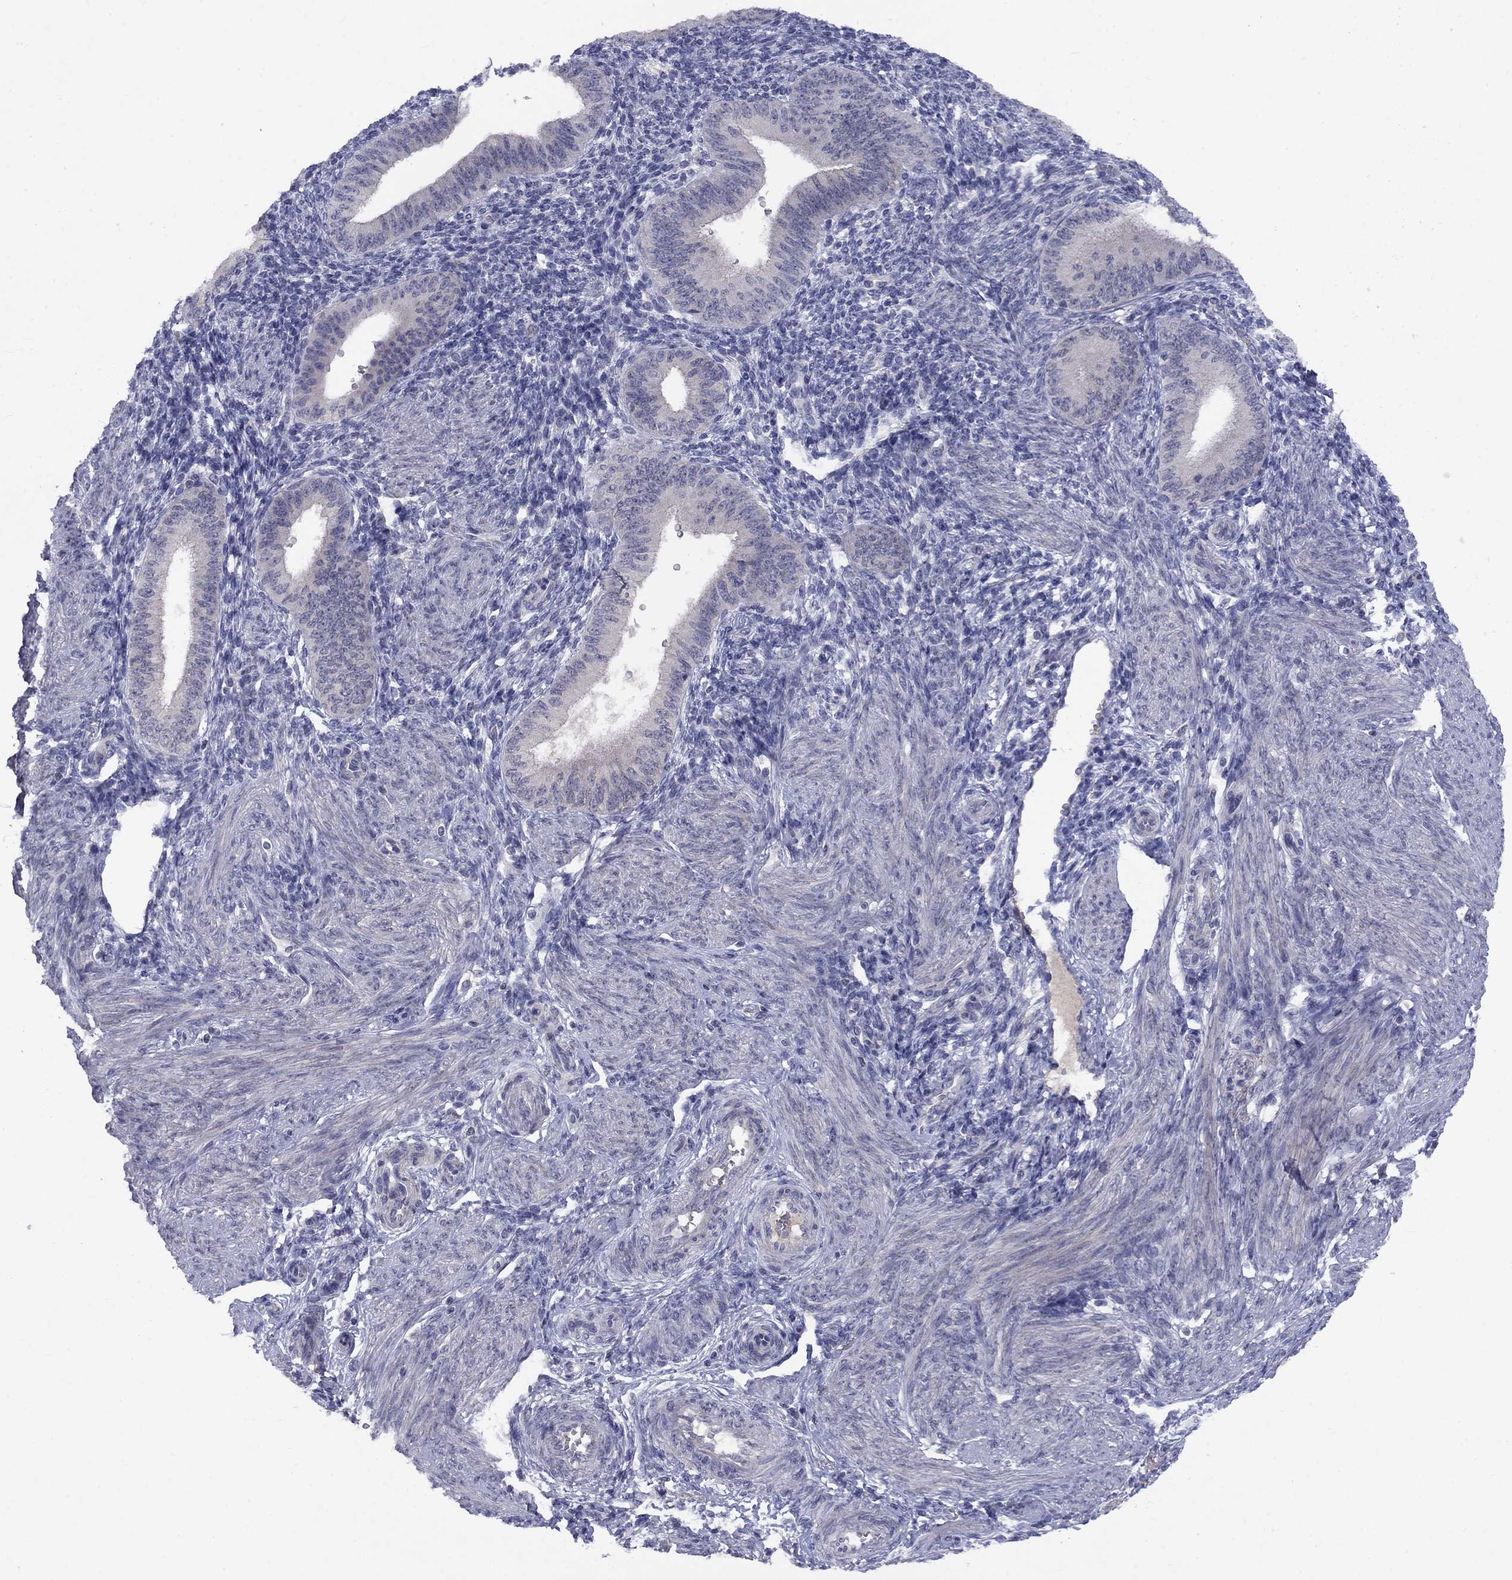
{"staining": {"intensity": "negative", "quantity": "none", "location": "none"}, "tissue": "endometrium", "cell_type": "Cells in endometrial stroma", "image_type": "normal", "snomed": [{"axis": "morphology", "description": "Normal tissue, NOS"}, {"axis": "topography", "description": "Endometrium"}], "caption": "The histopathology image exhibits no staining of cells in endometrial stroma in normal endometrium. (Stains: DAB IHC with hematoxylin counter stain, Microscopy: brightfield microscopy at high magnification).", "gene": "CACNA1A", "patient": {"sex": "female", "age": 39}}